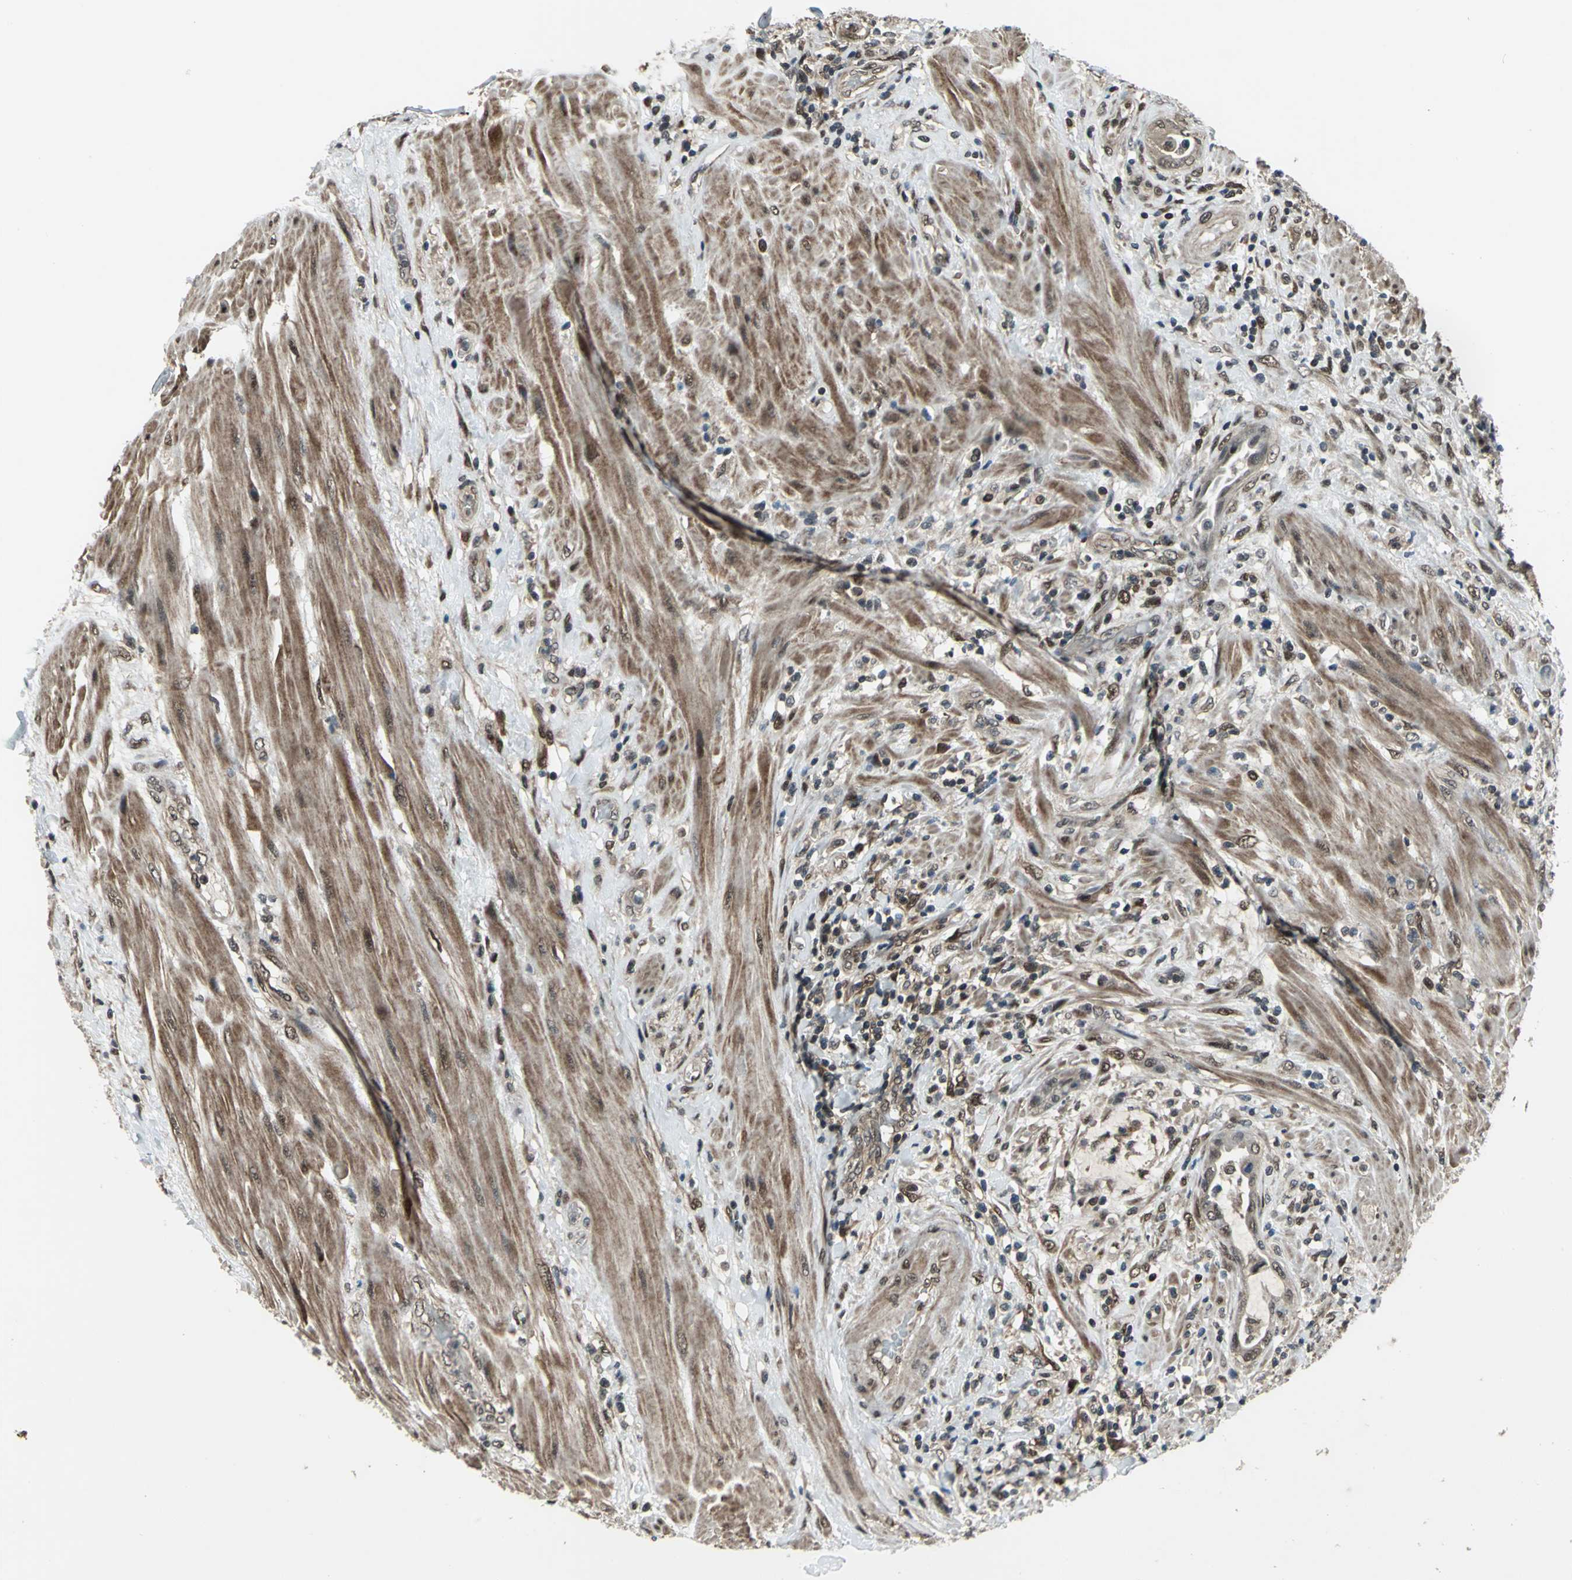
{"staining": {"intensity": "weak", "quantity": "25%-75%", "location": "cytoplasmic/membranous,nuclear"}, "tissue": "pancreatic cancer", "cell_type": "Tumor cells", "image_type": "cancer", "snomed": [{"axis": "morphology", "description": "Adenocarcinoma, NOS"}, {"axis": "topography", "description": "Pancreas"}], "caption": "Weak cytoplasmic/membranous and nuclear protein staining is appreciated in approximately 25%-75% of tumor cells in adenocarcinoma (pancreatic).", "gene": "COPS5", "patient": {"sex": "female", "age": 64}}